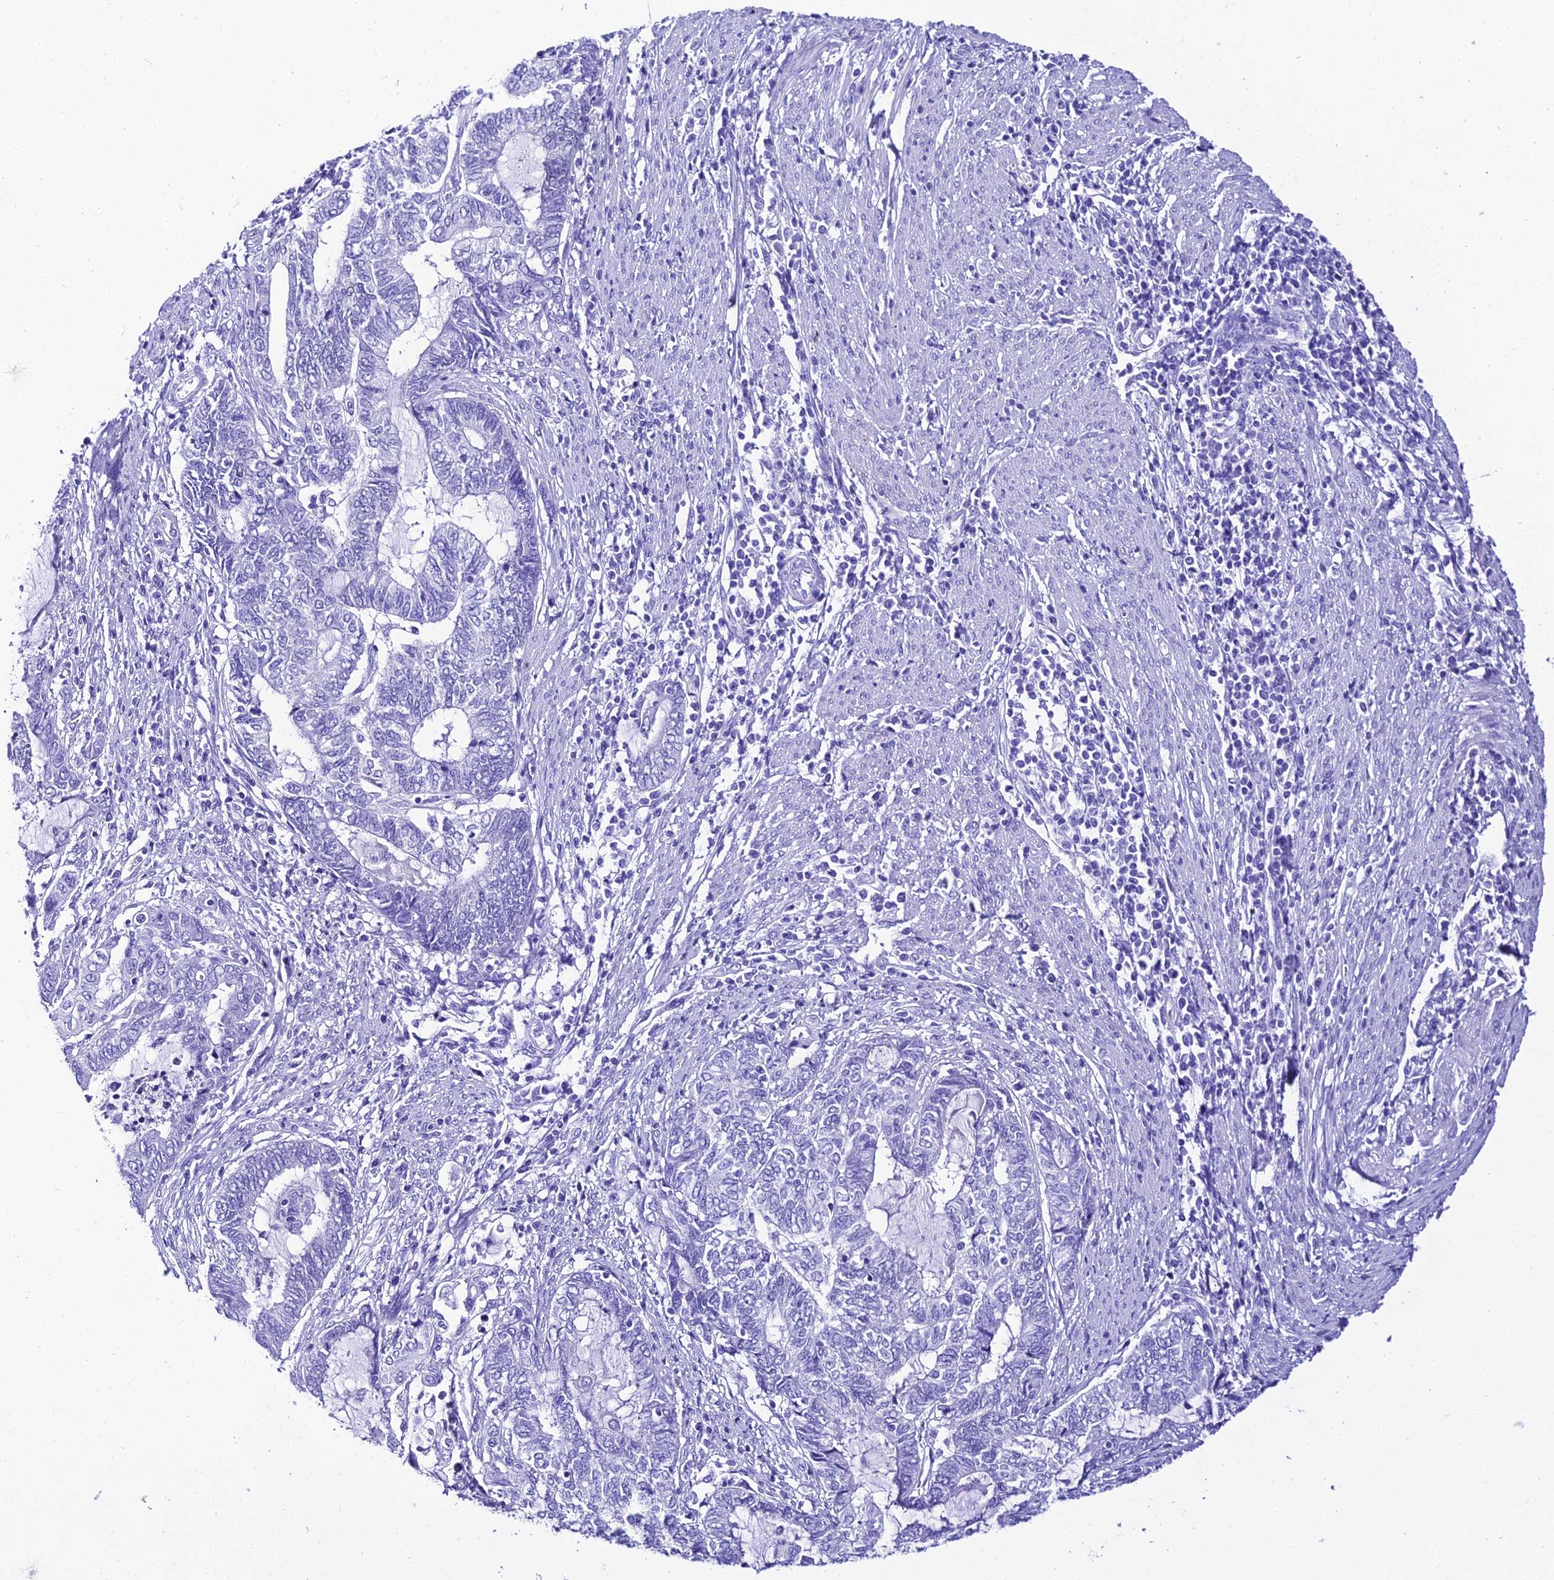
{"staining": {"intensity": "negative", "quantity": "none", "location": "none"}, "tissue": "endometrial cancer", "cell_type": "Tumor cells", "image_type": "cancer", "snomed": [{"axis": "morphology", "description": "Adenocarcinoma, NOS"}, {"axis": "topography", "description": "Uterus"}, {"axis": "topography", "description": "Endometrium"}], "caption": "IHC photomicrograph of human endometrial cancer (adenocarcinoma) stained for a protein (brown), which exhibits no expression in tumor cells.", "gene": "TRMT44", "patient": {"sex": "female", "age": 70}}